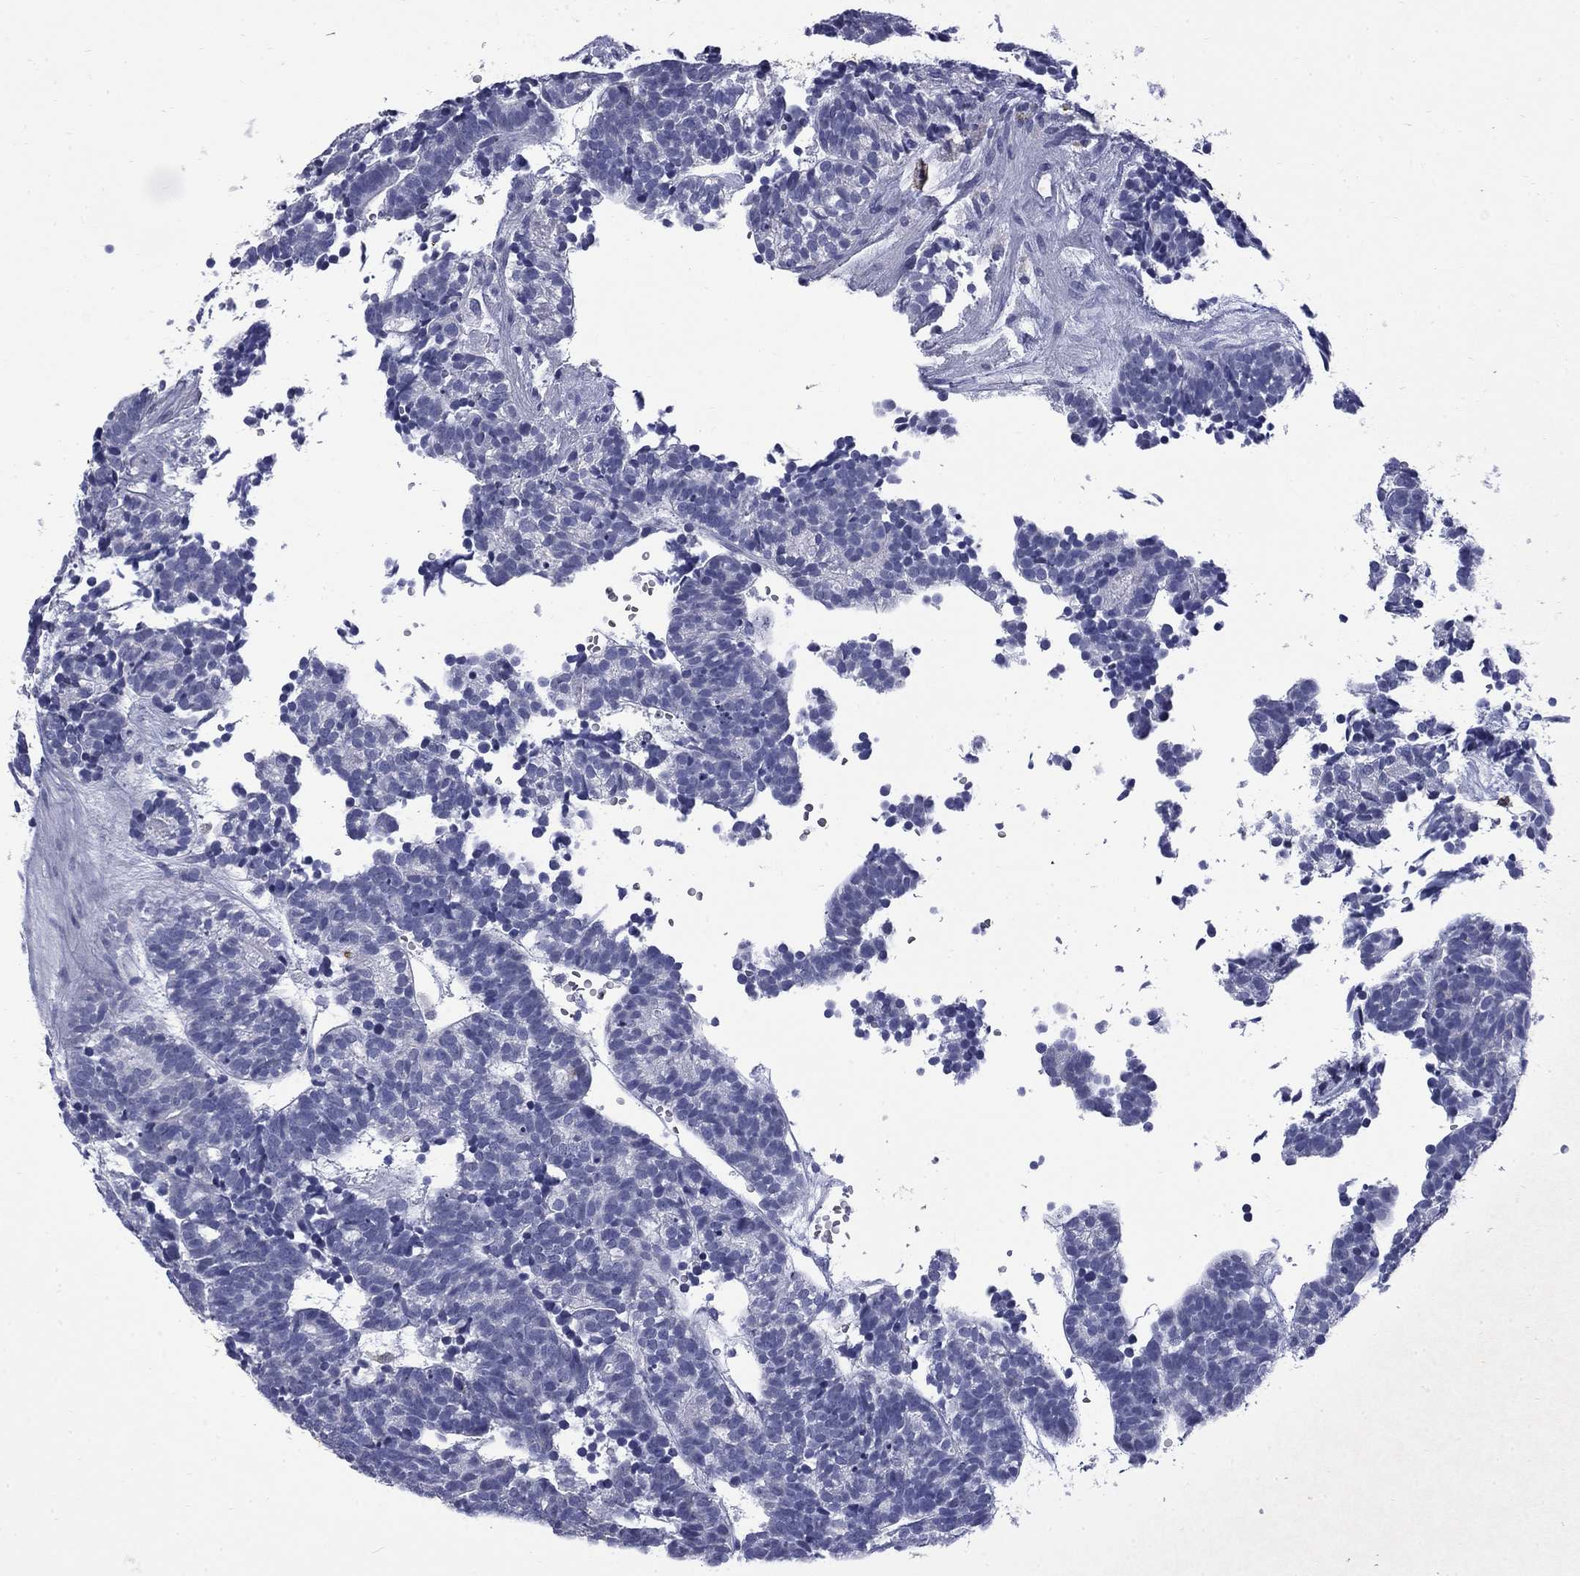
{"staining": {"intensity": "negative", "quantity": "none", "location": "none"}, "tissue": "head and neck cancer", "cell_type": "Tumor cells", "image_type": "cancer", "snomed": [{"axis": "morphology", "description": "Adenocarcinoma, NOS"}, {"axis": "topography", "description": "Head-Neck"}], "caption": "This is an IHC micrograph of head and neck adenocarcinoma. There is no positivity in tumor cells.", "gene": "TRIM29", "patient": {"sex": "female", "age": 81}}